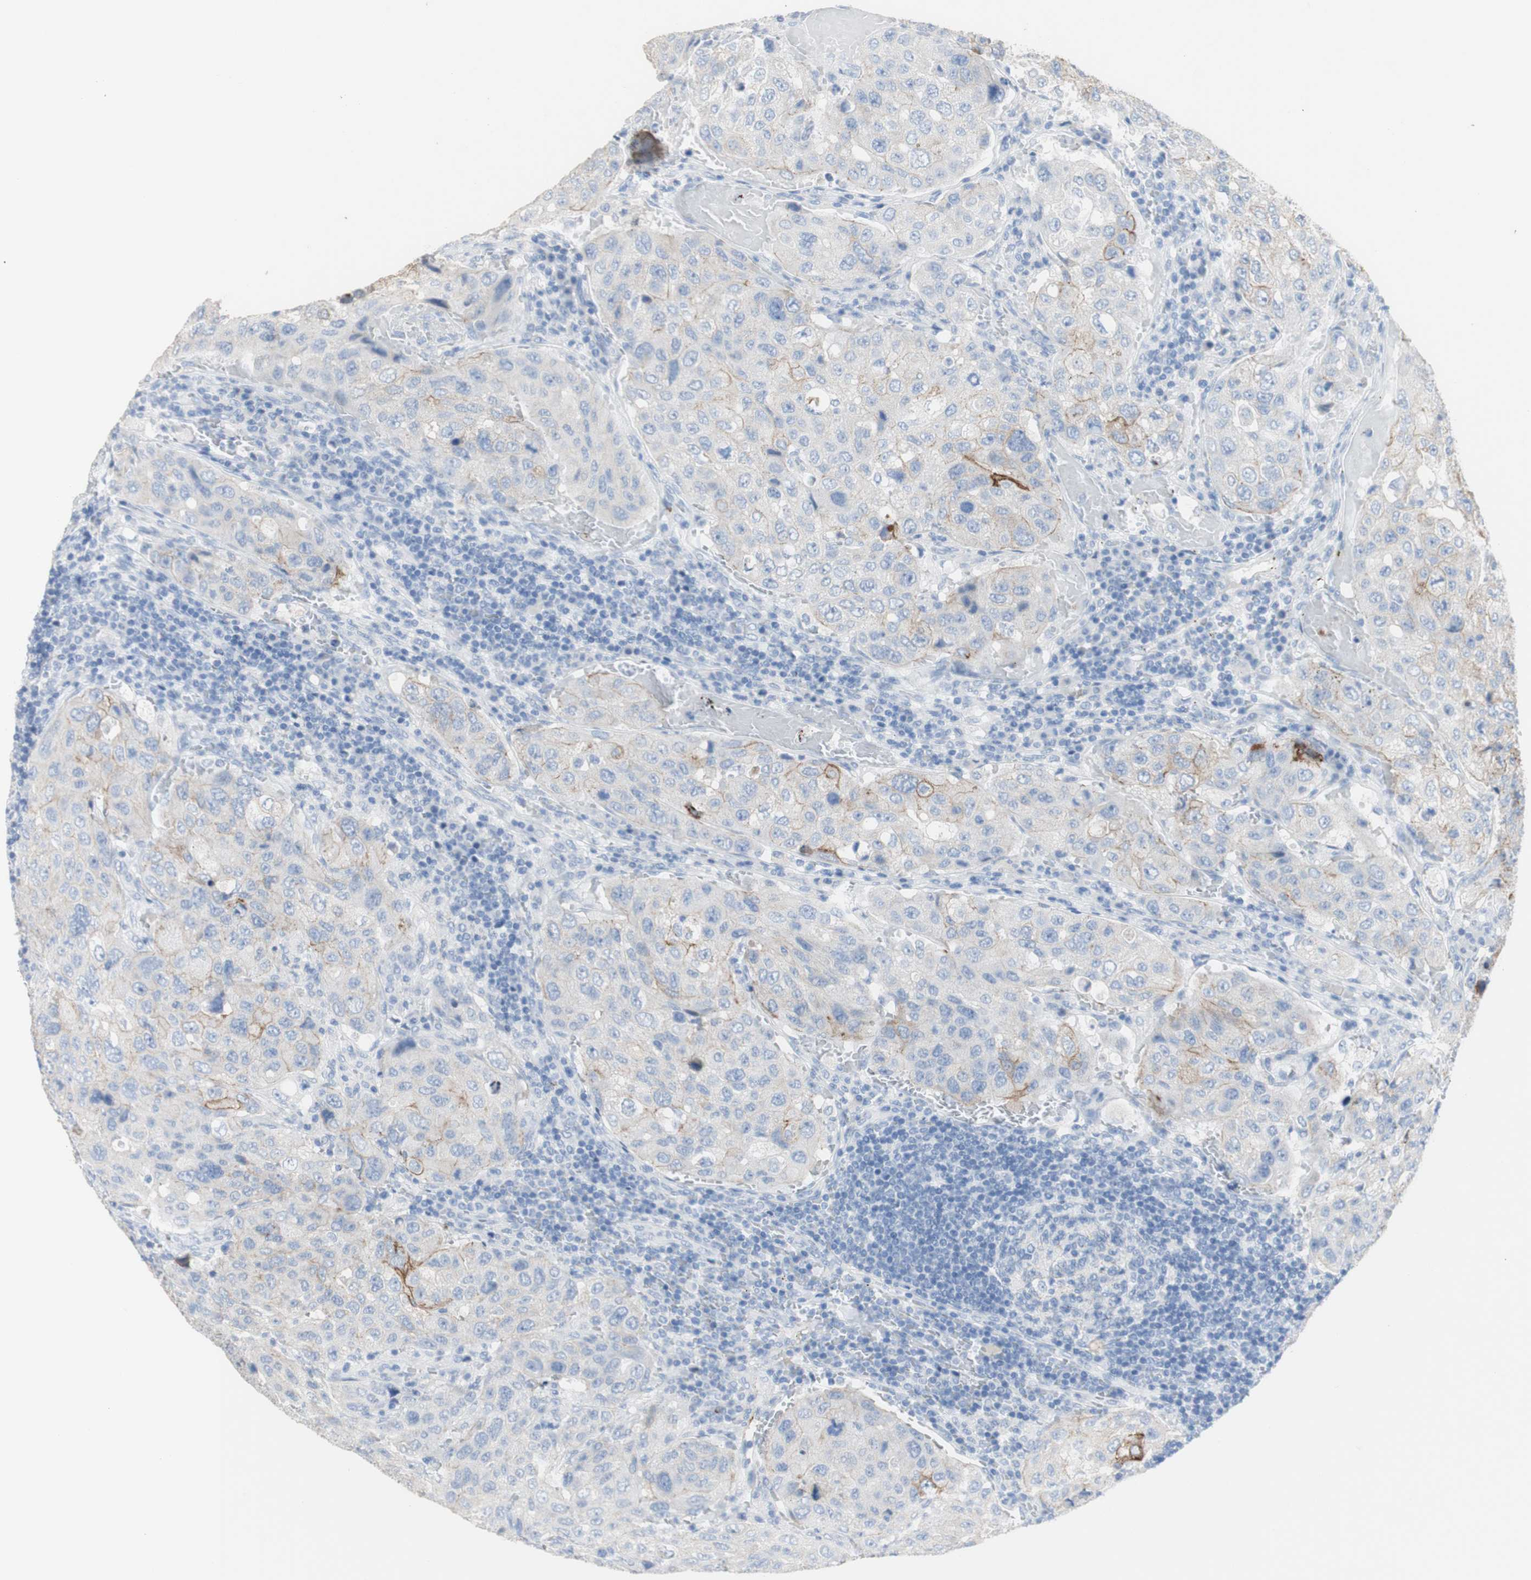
{"staining": {"intensity": "moderate", "quantity": "<25%", "location": "cytoplasmic/membranous"}, "tissue": "urothelial cancer", "cell_type": "Tumor cells", "image_type": "cancer", "snomed": [{"axis": "morphology", "description": "Urothelial carcinoma, High grade"}, {"axis": "topography", "description": "Lymph node"}, {"axis": "topography", "description": "Urinary bladder"}], "caption": "Approximately <25% of tumor cells in urothelial carcinoma (high-grade) reveal moderate cytoplasmic/membranous protein positivity as visualized by brown immunohistochemical staining.", "gene": "DSC2", "patient": {"sex": "male", "age": 51}}